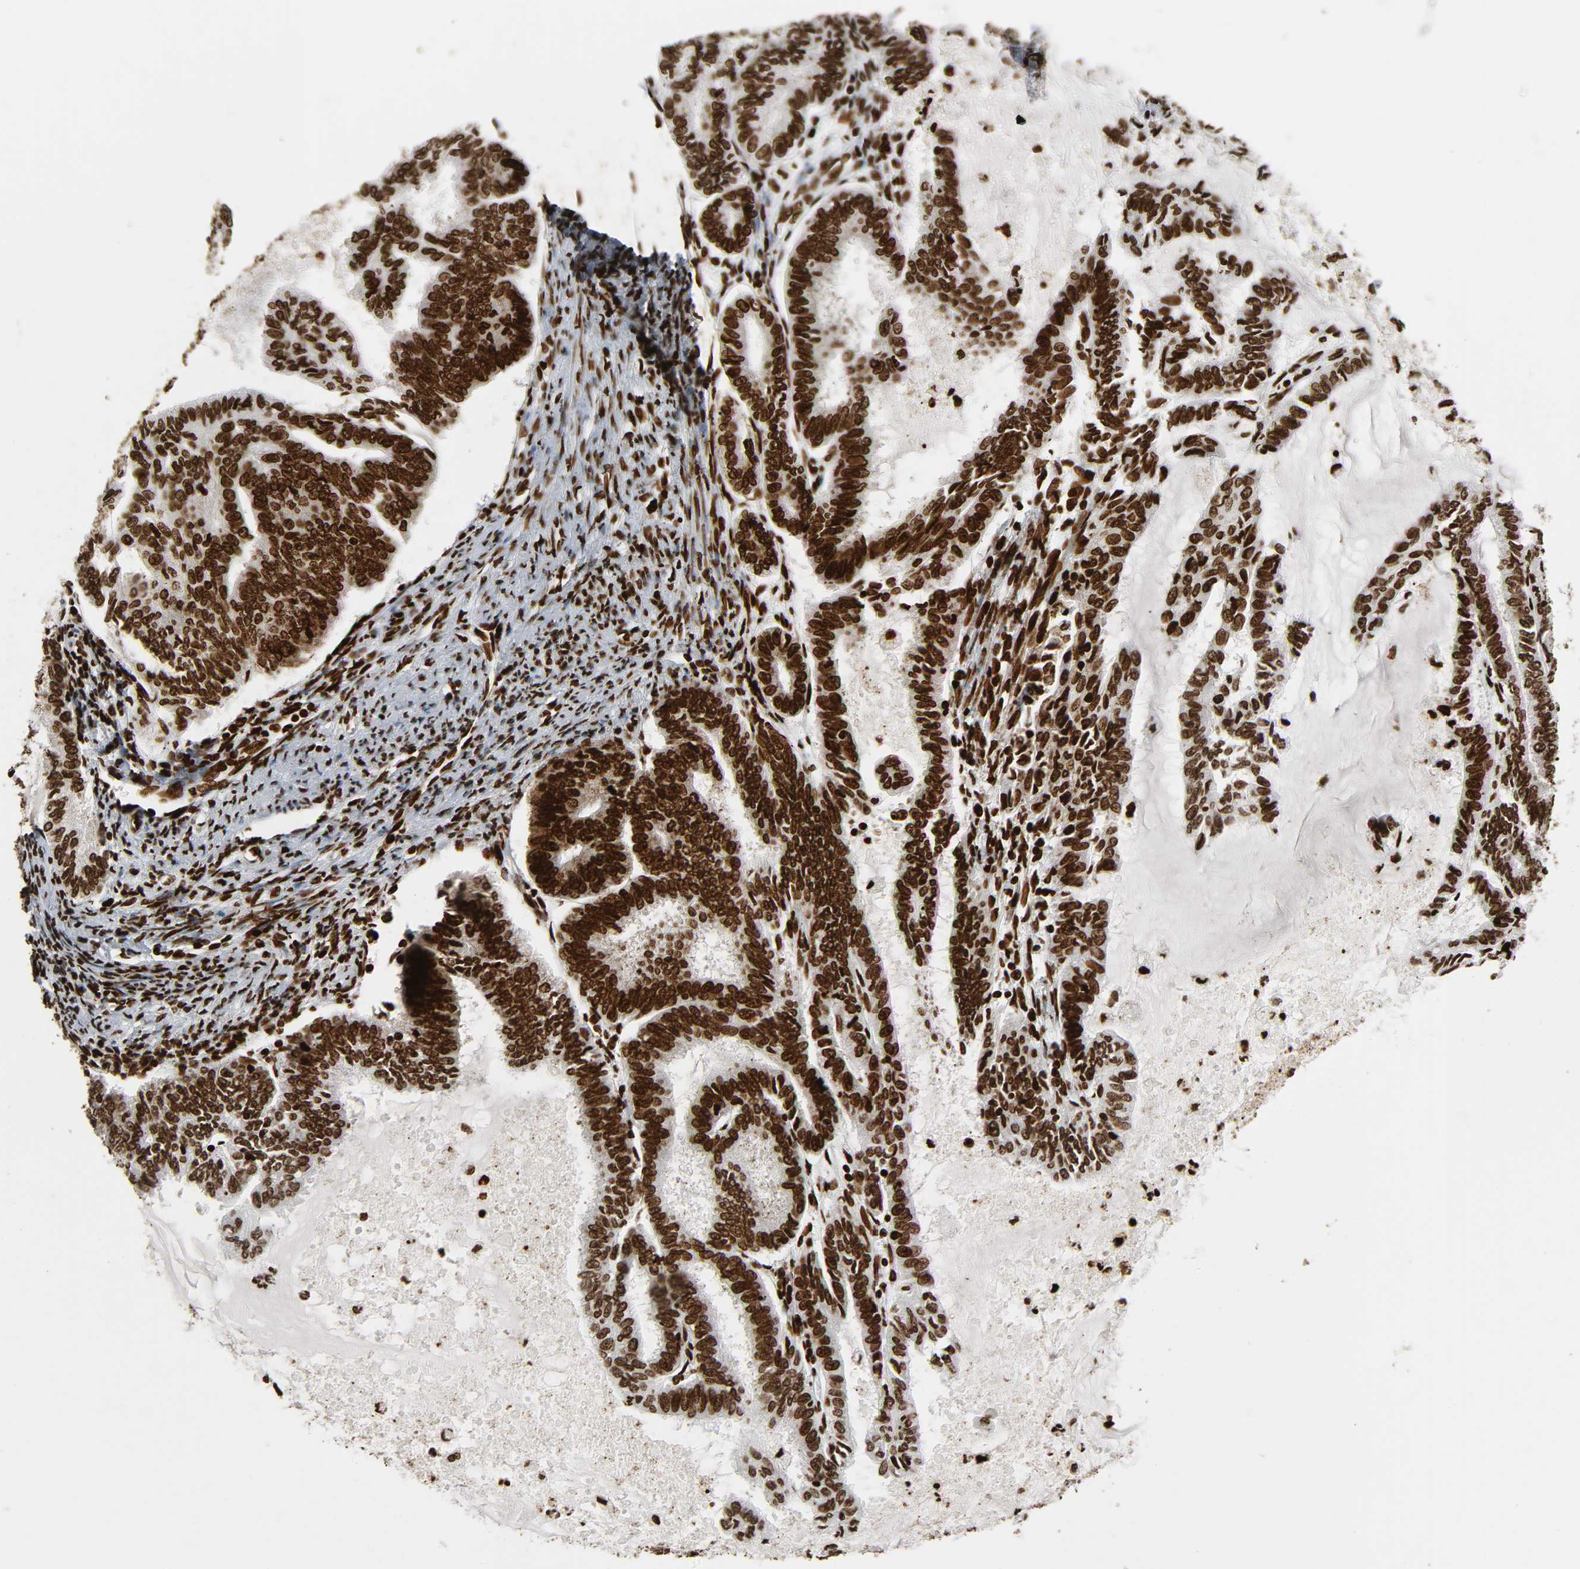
{"staining": {"intensity": "moderate", "quantity": ">75%", "location": "nuclear"}, "tissue": "endometrial cancer", "cell_type": "Tumor cells", "image_type": "cancer", "snomed": [{"axis": "morphology", "description": "Adenocarcinoma, NOS"}, {"axis": "topography", "description": "Endometrium"}], "caption": "Endometrial adenocarcinoma stained with a protein marker shows moderate staining in tumor cells.", "gene": "RXRA", "patient": {"sex": "female", "age": 86}}